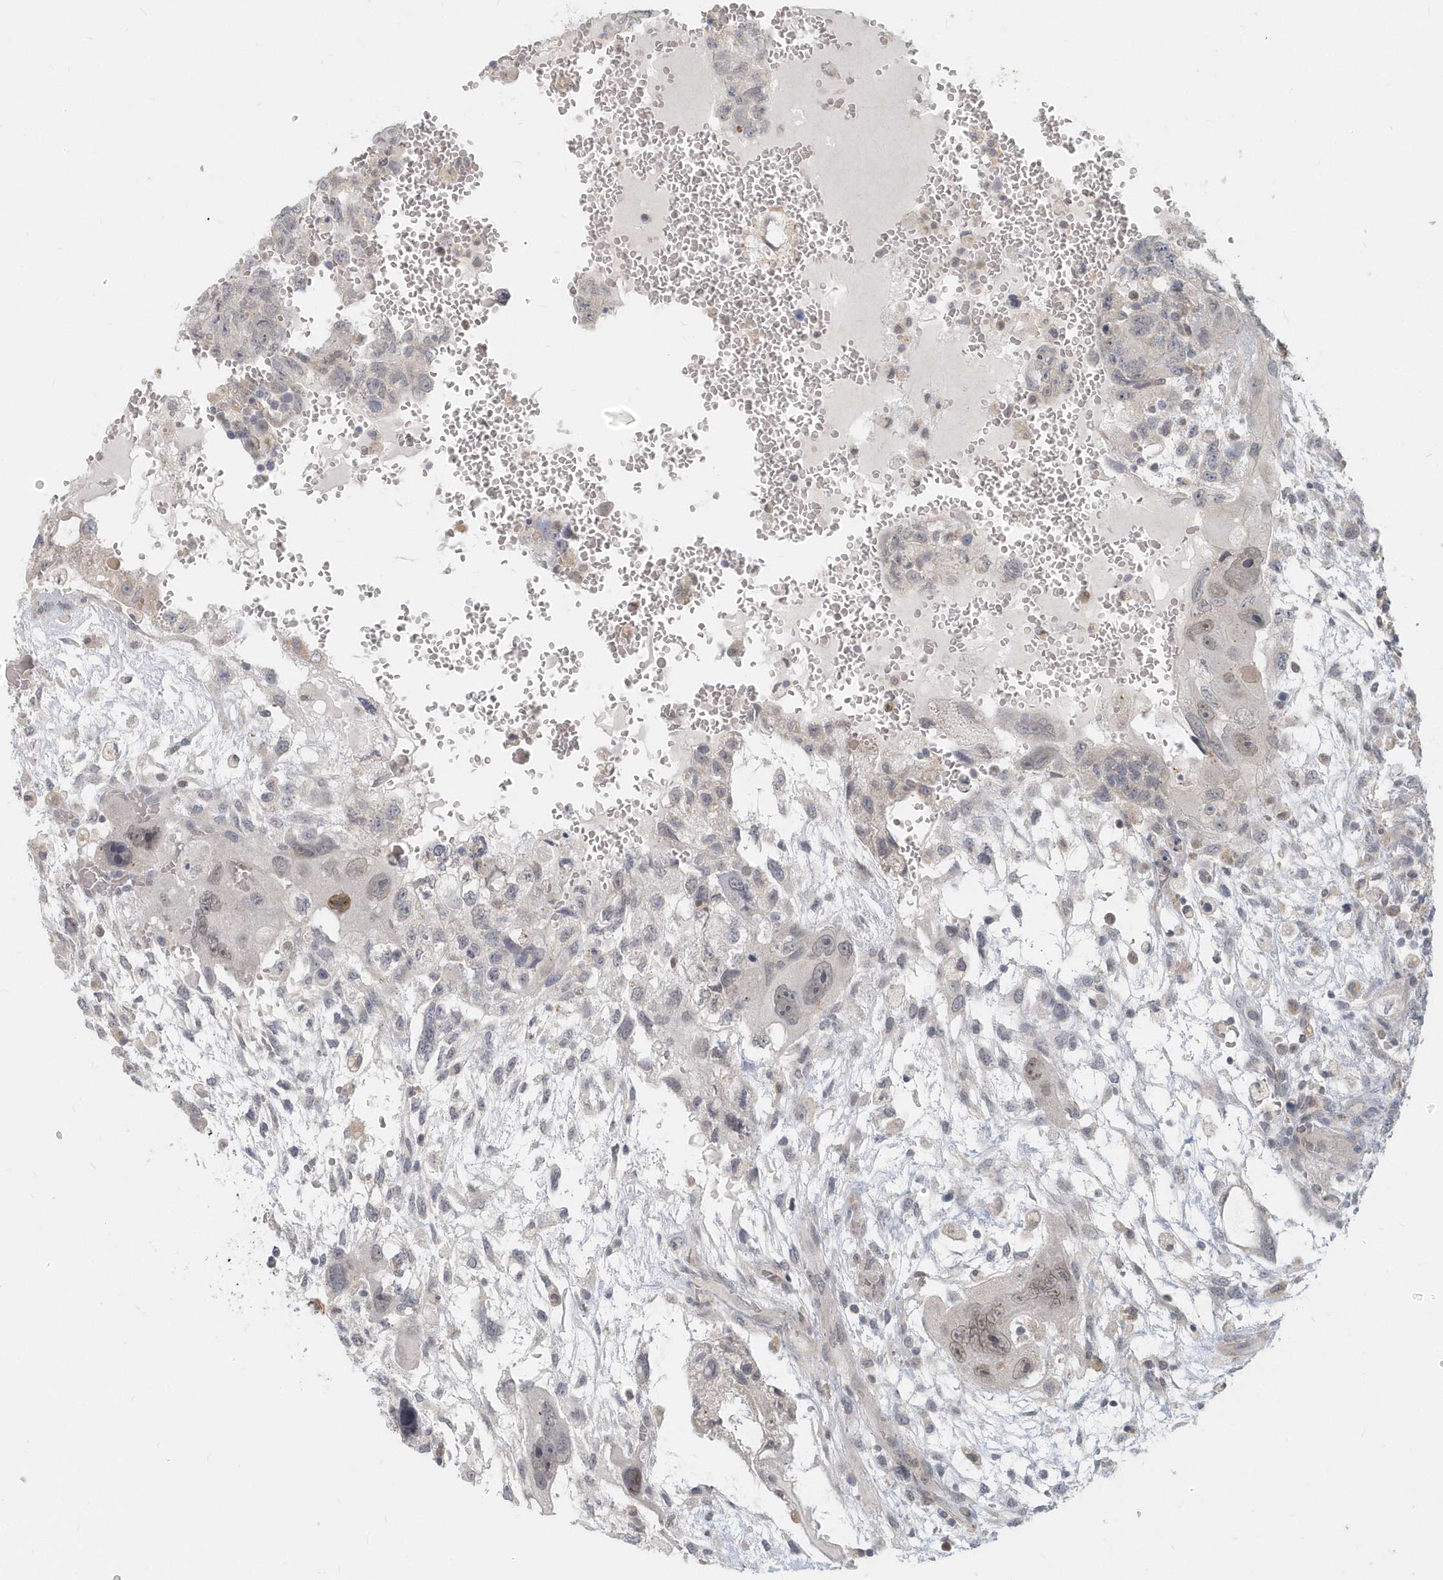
{"staining": {"intensity": "weak", "quantity": "<25%", "location": "nuclear"}, "tissue": "testis cancer", "cell_type": "Tumor cells", "image_type": "cancer", "snomed": [{"axis": "morphology", "description": "Carcinoma, Embryonal, NOS"}, {"axis": "topography", "description": "Testis"}], "caption": "Immunohistochemistry image of human testis embryonal carcinoma stained for a protein (brown), which reveals no positivity in tumor cells.", "gene": "NAPB", "patient": {"sex": "male", "age": 36}}